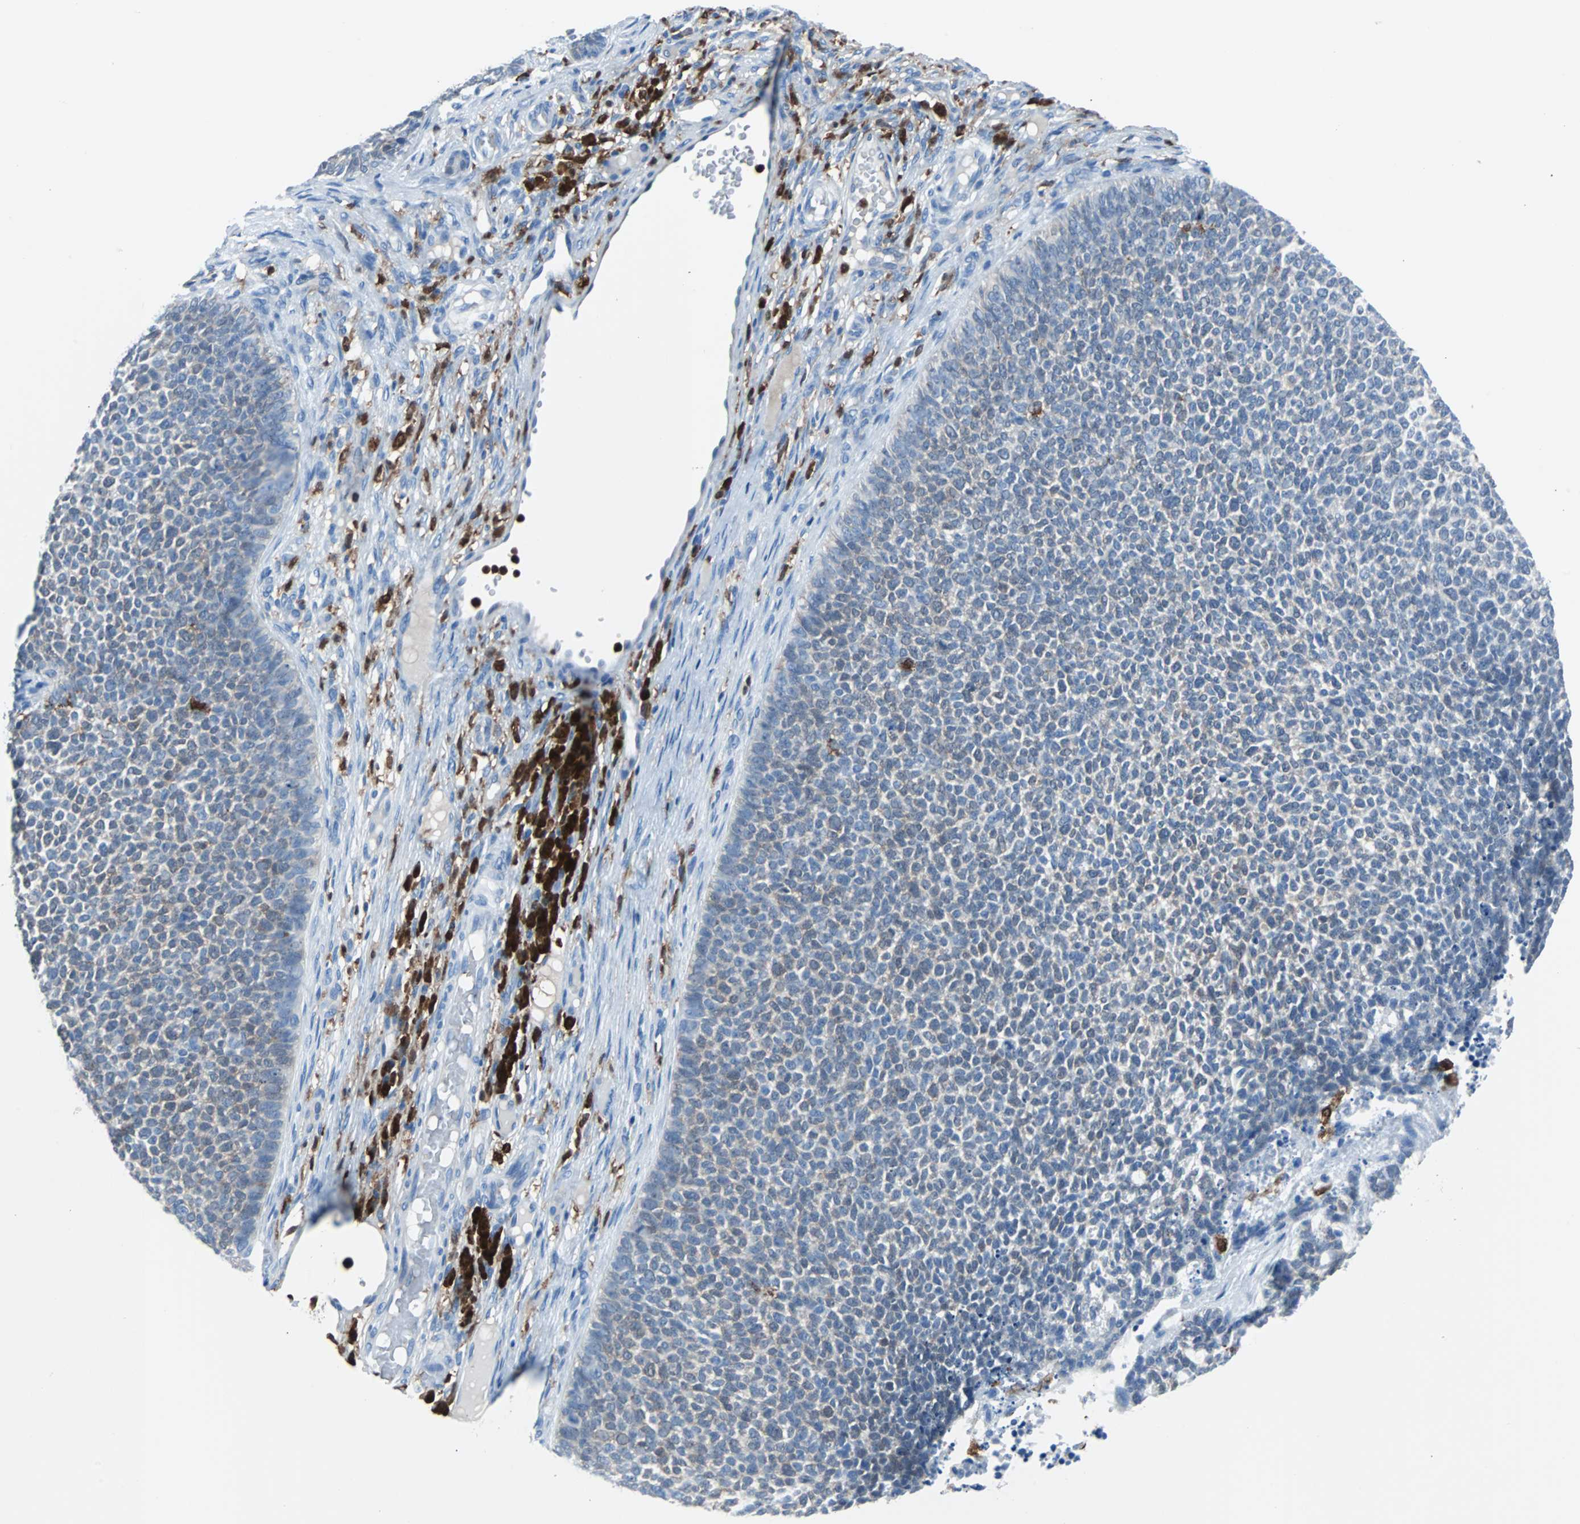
{"staining": {"intensity": "weak", "quantity": "<25%", "location": "cytoplasmic/membranous"}, "tissue": "skin cancer", "cell_type": "Tumor cells", "image_type": "cancer", "snomed": [{"axis": "morphology", "description": "Basal cell carcinoma"}, {"axis": "topography", "description": "Skin"}], "caption": "DAB (3,3'-diaminobenzidine) immunohistochemical staining of human basal cell carcinoma (skin) demonstrates no significant expression in tumor cells.", "gene": "SYK", "patient": {"sex": "female", "age": 84}}